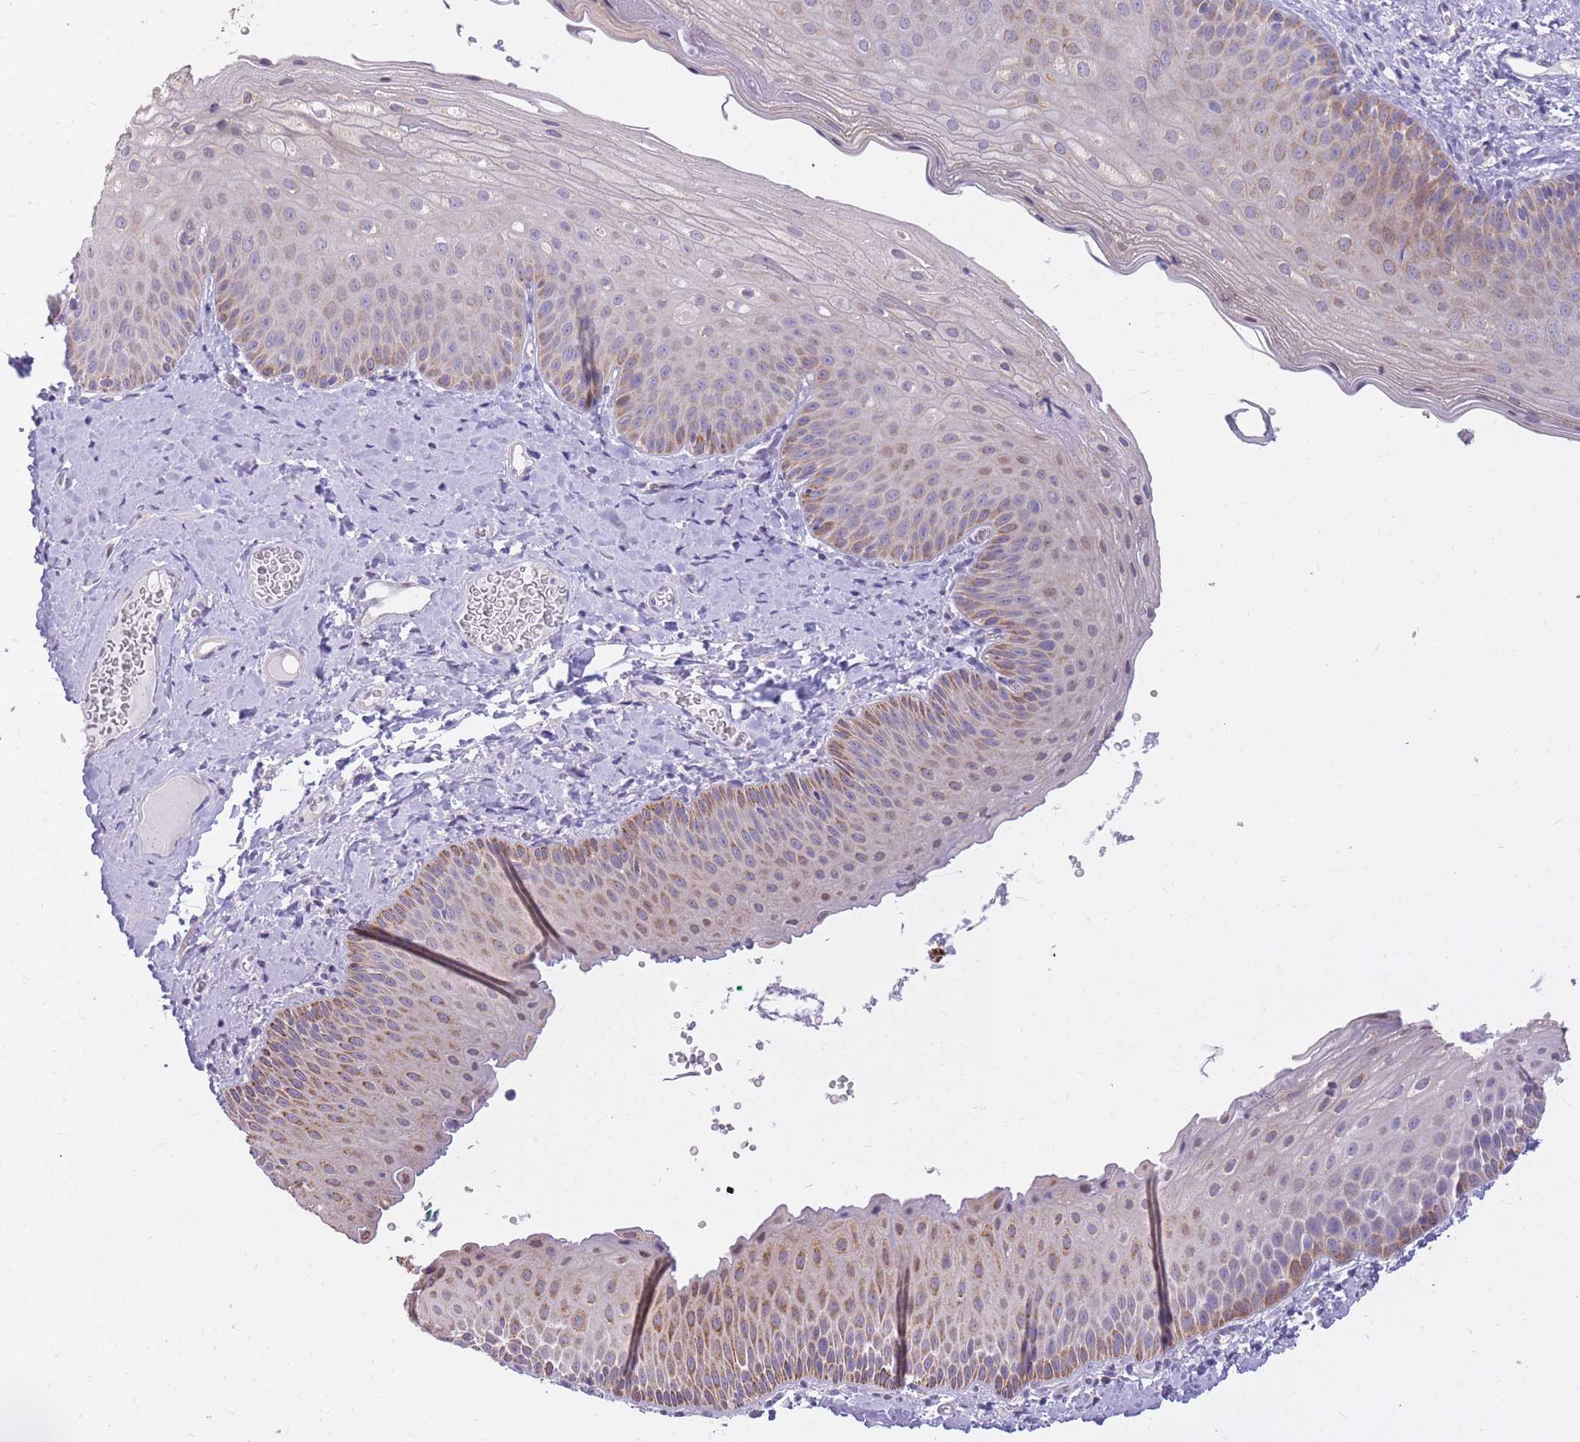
{"staining": {"intensity": "moderate", "quantity": "<25%", "location": "cytoplasmic/membranous"}, "tissue": "skin", "cell_type": "Epidermal cells", "image_type": "normal", "snomed": [{"axis": "morphology", "description": "Normal tissue, NOS"}, {"axis": "morphology", "description": "Hemorrhoids"}, {"axis": "morphology", "description": "Inflammation, NOS"}, {"axis": "topography", "description": "Anal"}], "caption": "Epidermal cells show moderate cytoplasmic/membranous positivity in approximately <25% of cells in normal skin. The staining was performed using DAB (3,3'-diaminobenzidine), with brown indicating positive protein expression. Nuclei are stained blue with hematoxylin.", "gene": "RNF170", "patient": {"sex": "male", "age": 60}}